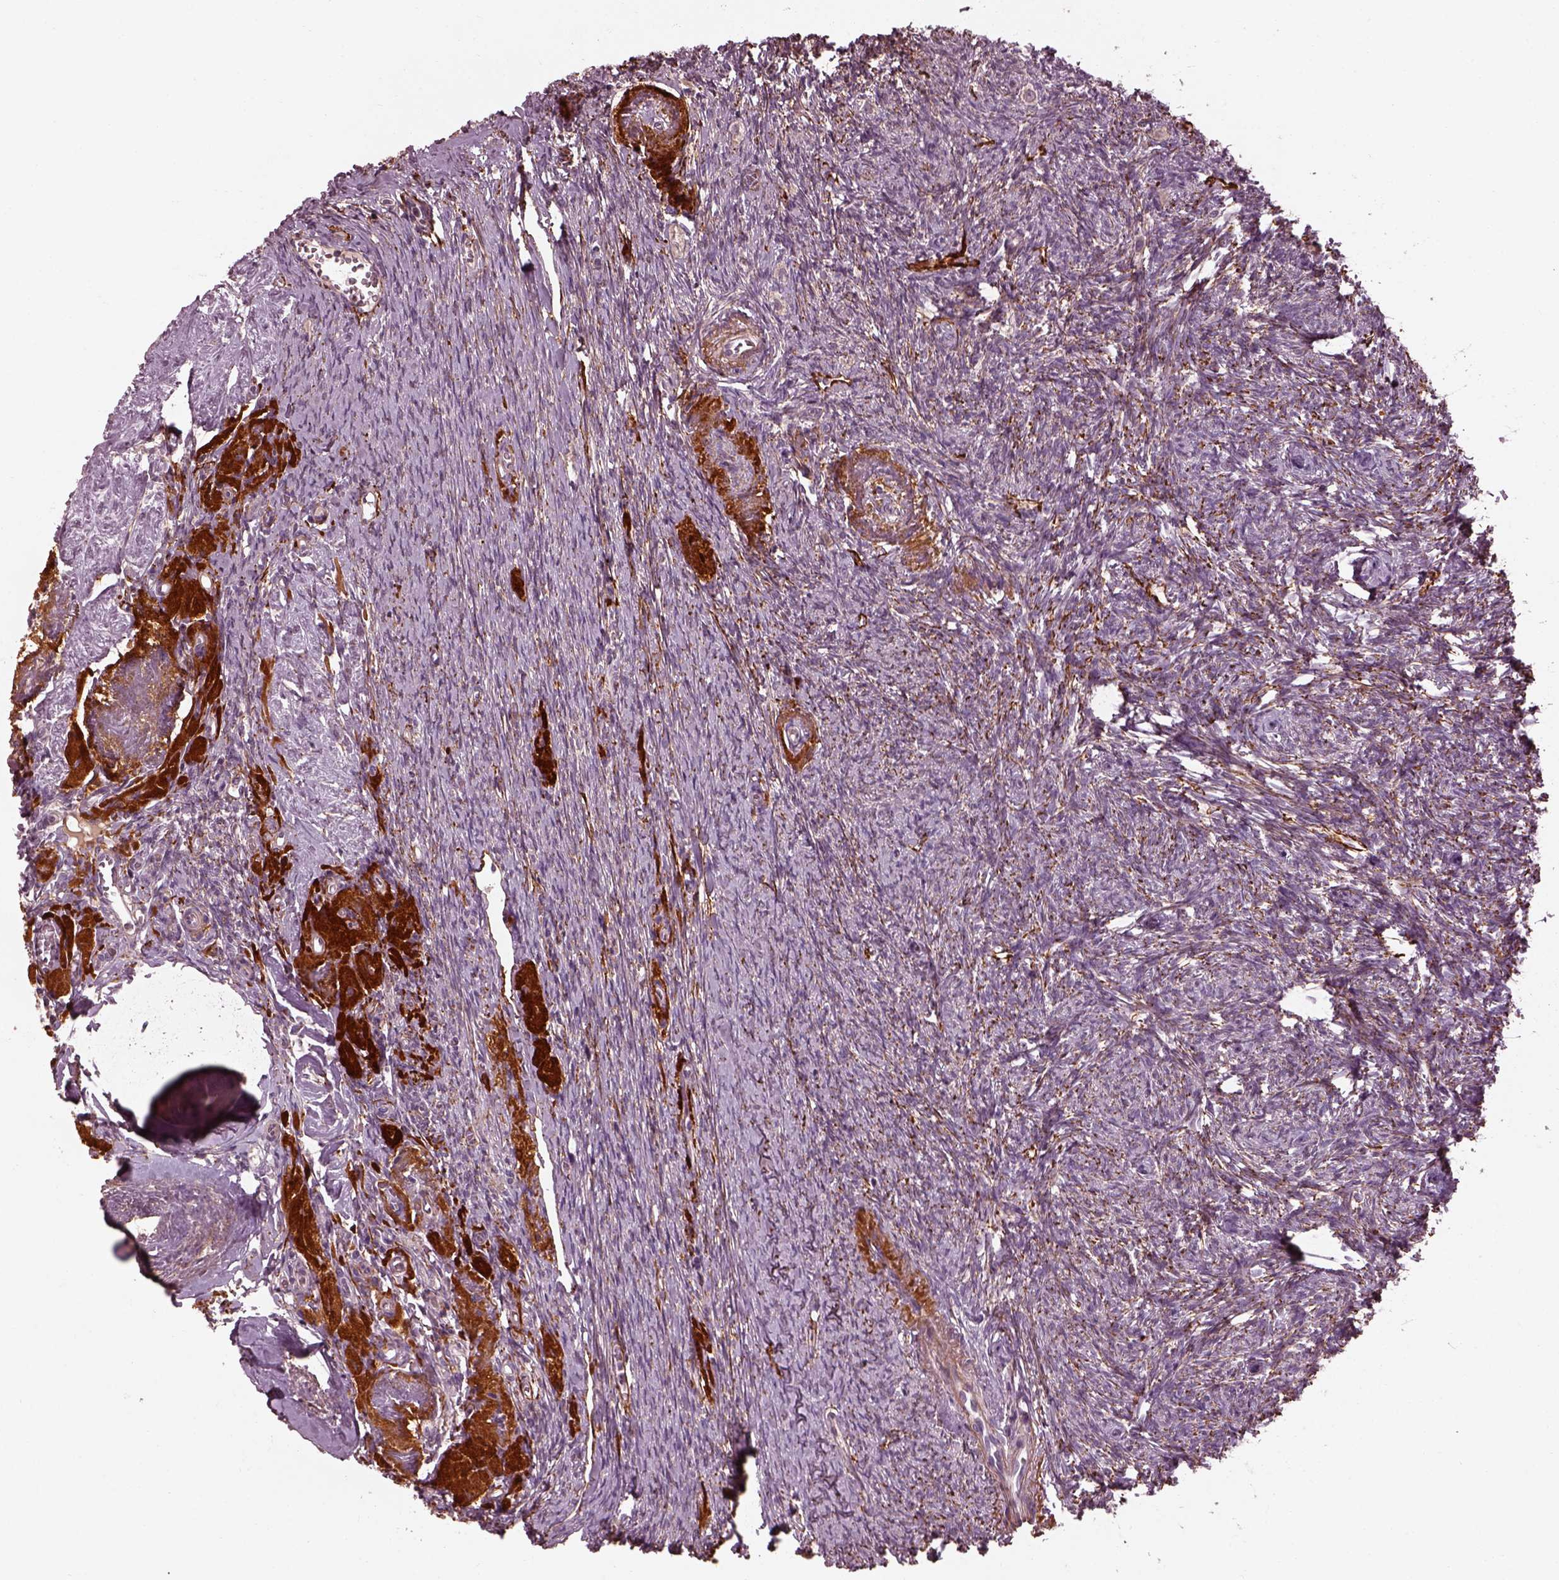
{"staining": {"intensity": "negative", "quantity": "none", "location": "none"}, "tissue": "ovary", "cell_type": "Follicle cells", "image_type": "normal", "snomed": [{"axis": "morphology", "description": "Normal tissue, NOS"}, {"axis": "topography", "description": "Ovary"}], "caption": "Protein analysis of normal ovary demonstrates no significant expression in follicle cells.", "gene": "EFEMP1", "patient": {"sex": "female", "age": 72}}